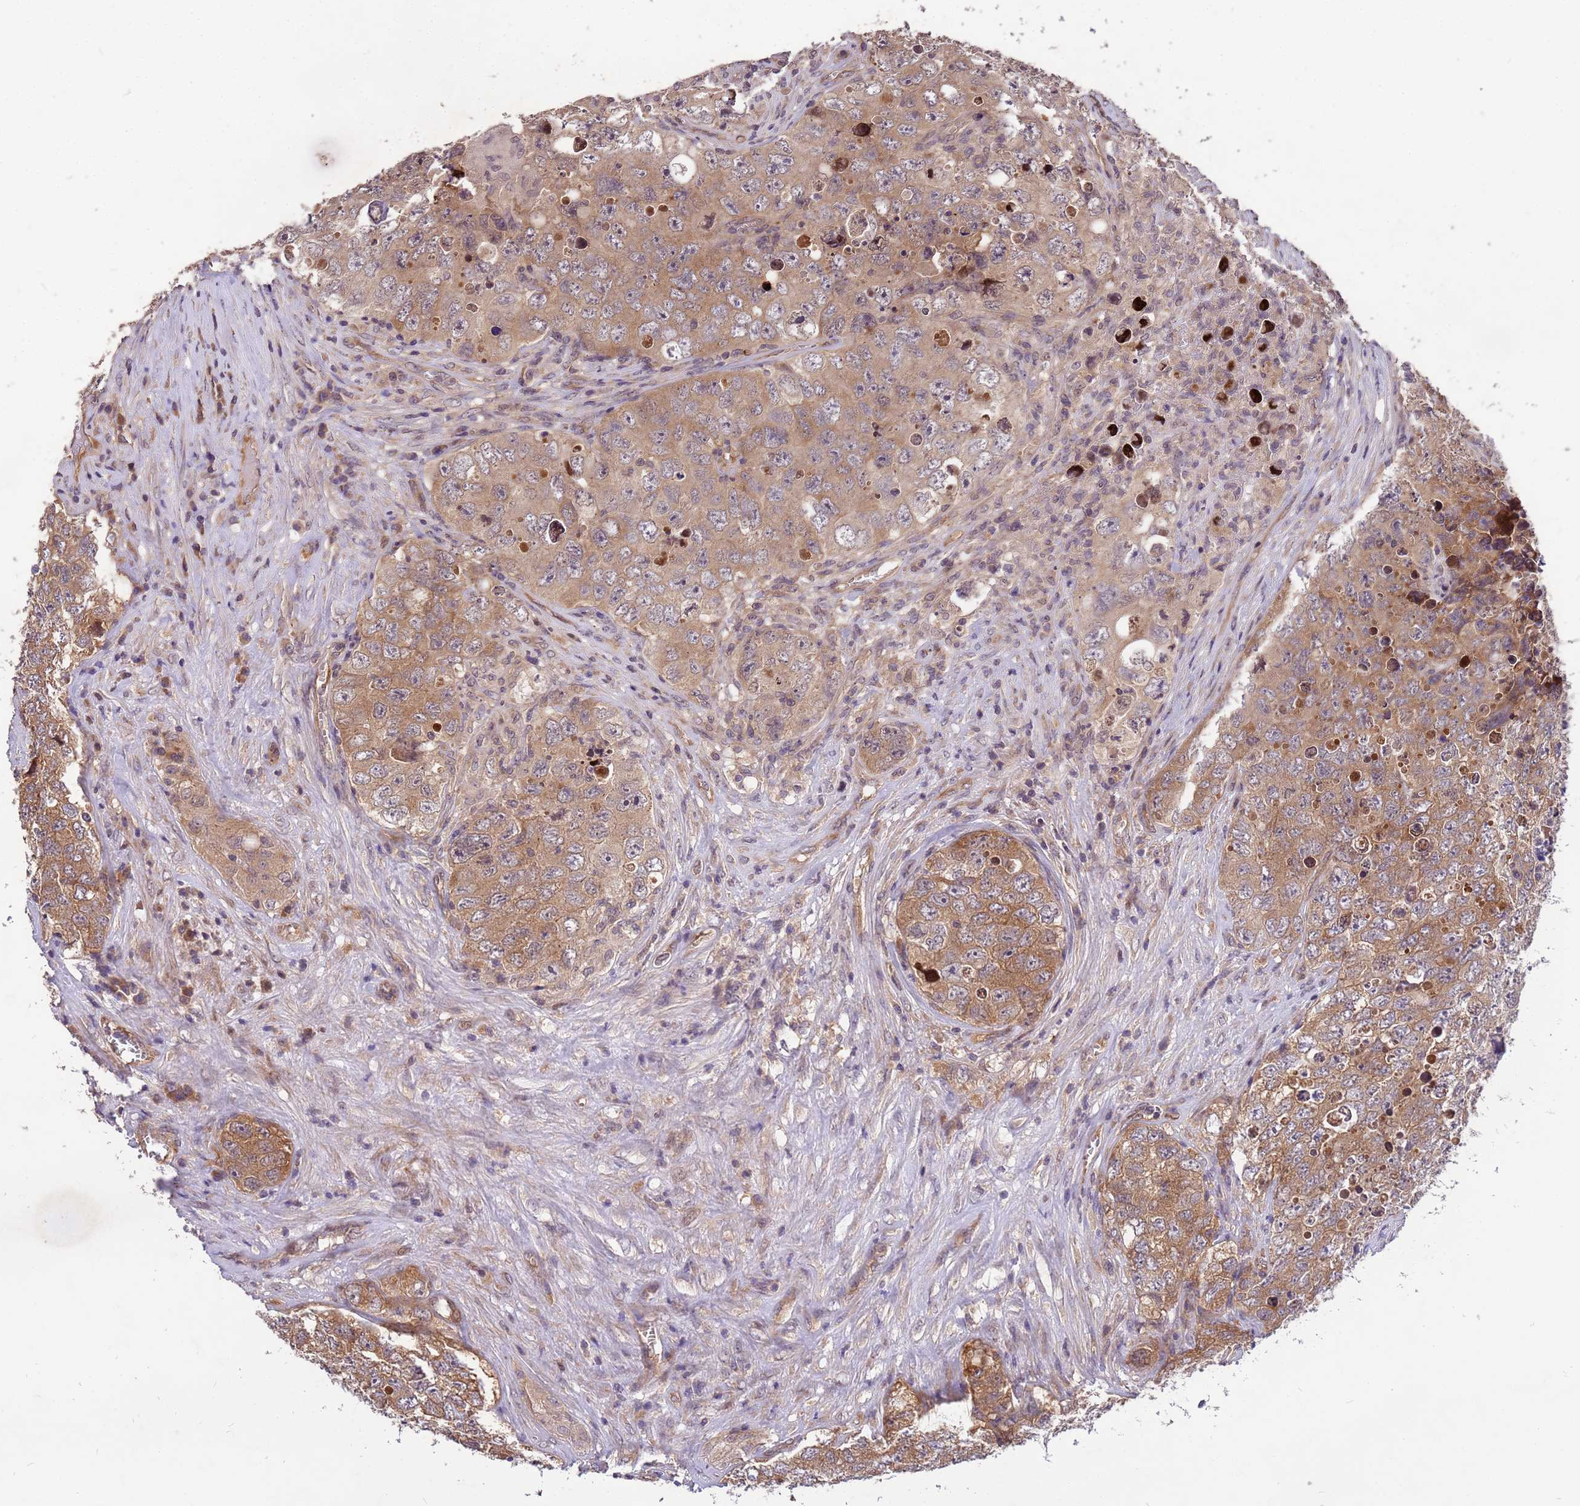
{"staining": {"intensity": "moderate", "quantity": ">75%", "location": "cytoplasmic/membranous"}, "tissue": "testis cancer", "cell_type": "Tumor cells", "image_type": "cancer", "snomed": [{"axis": "morphology", "description": "Seminoma, NOS"}, {"axis": "morphology", "description": "Carcinoma, Embryonal, NOS"}, {"axis": "topography", "description": "Testis"}], "caption": "Protein expression analysis of human seminoma (testis) reveals moderate cytoplasmic/membranous staining in about >75% of tumor cells.", "gene": "PPP2CB", "patient": {"sex": "male", "age": 43}}